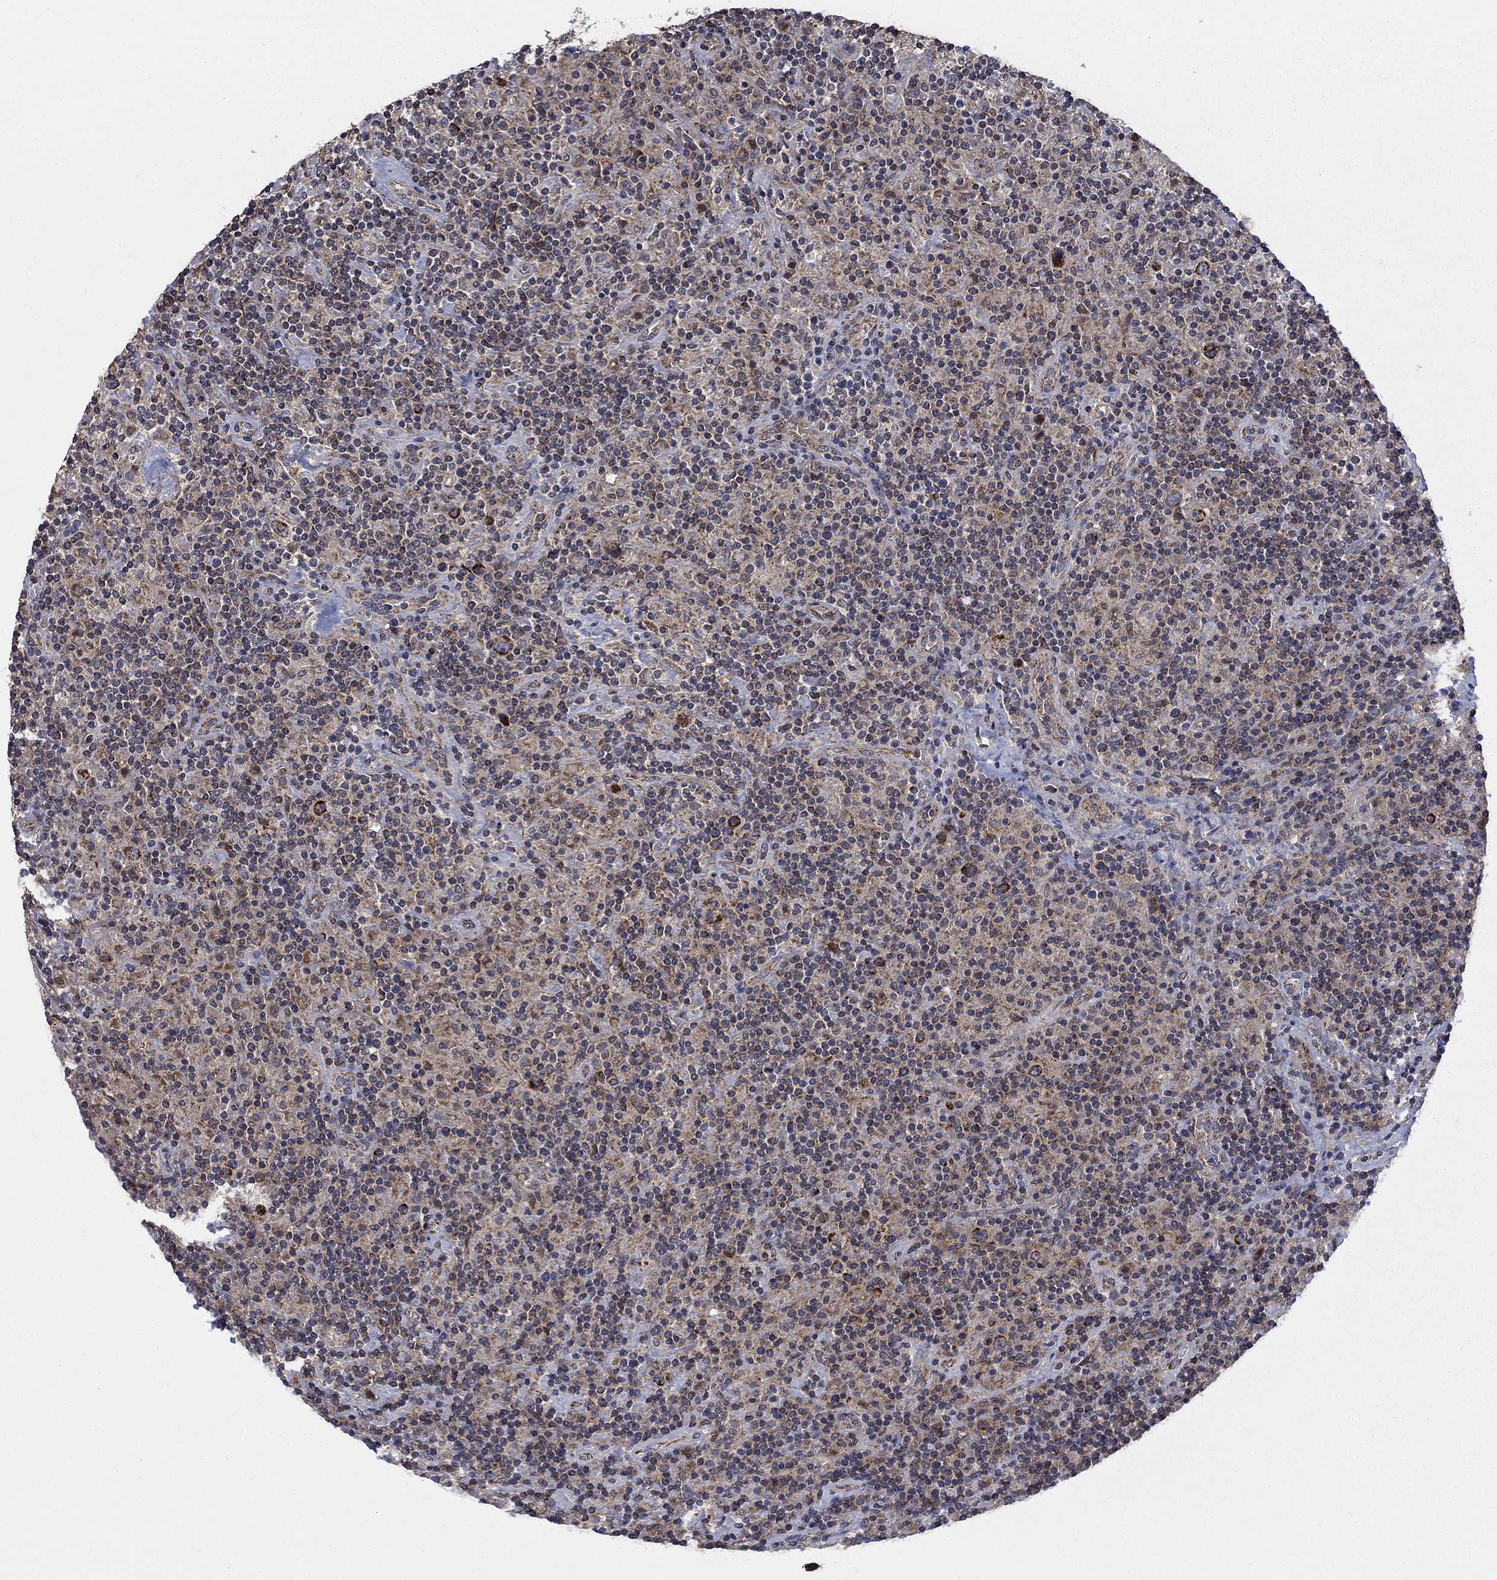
{"staining": {"intensity": "strong", "quantity": "<25%", "location": "cytoplasmic/membranous"}, "tissue": "lymphoma", "cell_type": "Tumor cells", "image_type": "cancer", "snomed": [{"axis": "morphology", "description": "Hodgkin's disease, NOS"}, {"axis": "topography", "description": "Lymph node"}], "caption": "An image of human lymphoma stained for a protein displays strong cytoplasmic/membranous brown staining in tumor cells.", "gene": "NME7", "patient": {"sex": "male", "age": 70}}